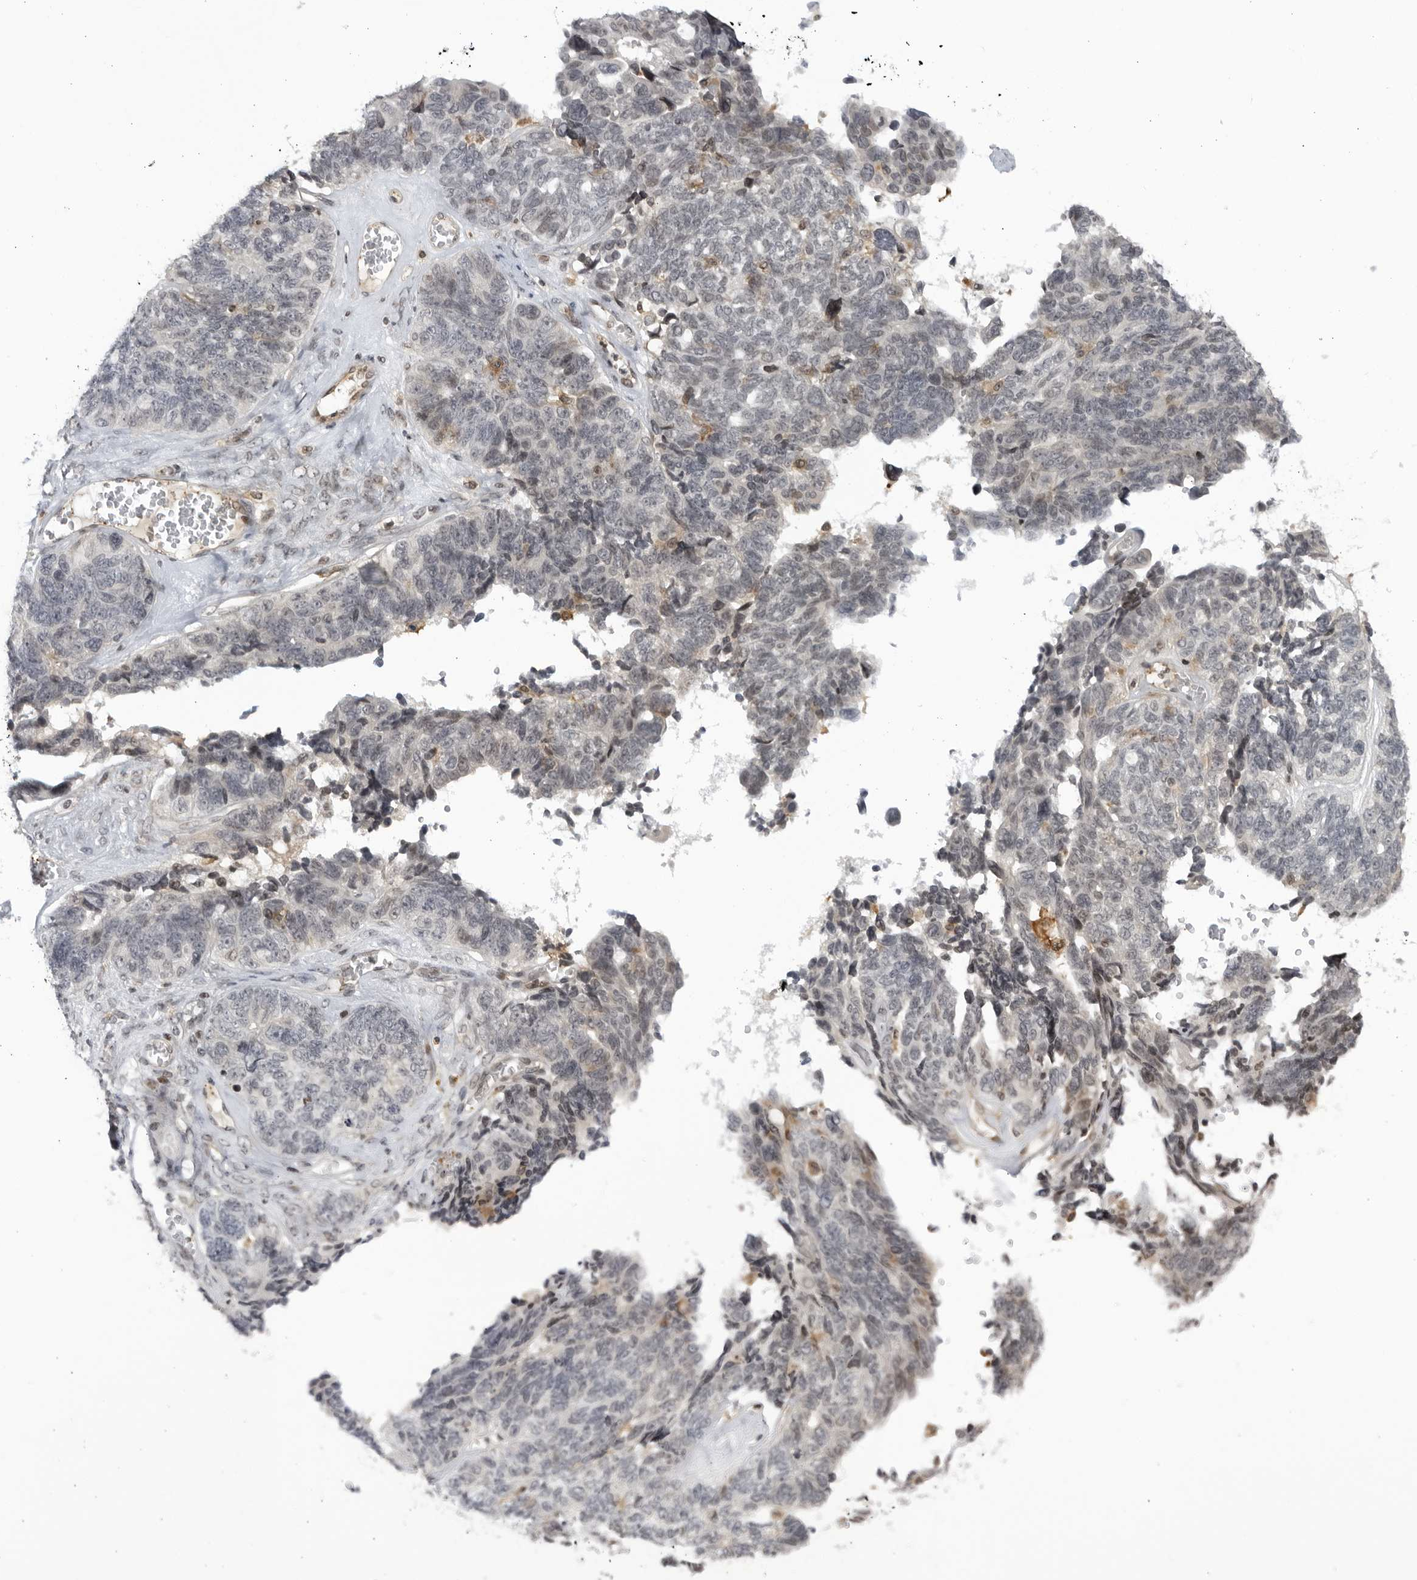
{"staining": {"intensity": "negative", "quantity": "none", "location": "none"}, "tissue": "ovarian cancer", "cell_type": "Tumor cells", "image_type": "cancer", "snomed": [{"axis": "morphology", "description": "Cystadenocarcinoma, serous, NOS"}, {"axis": "topography", "description": "Ovary"}], "caption": "Tumor cells show no significant expression in ovarian serous cystadenocarcinoma. (Brightfield microscopy of DAB IHC at high magnification).", "gene": "DTL", "patient": {"sex": "female", "age": 79}}